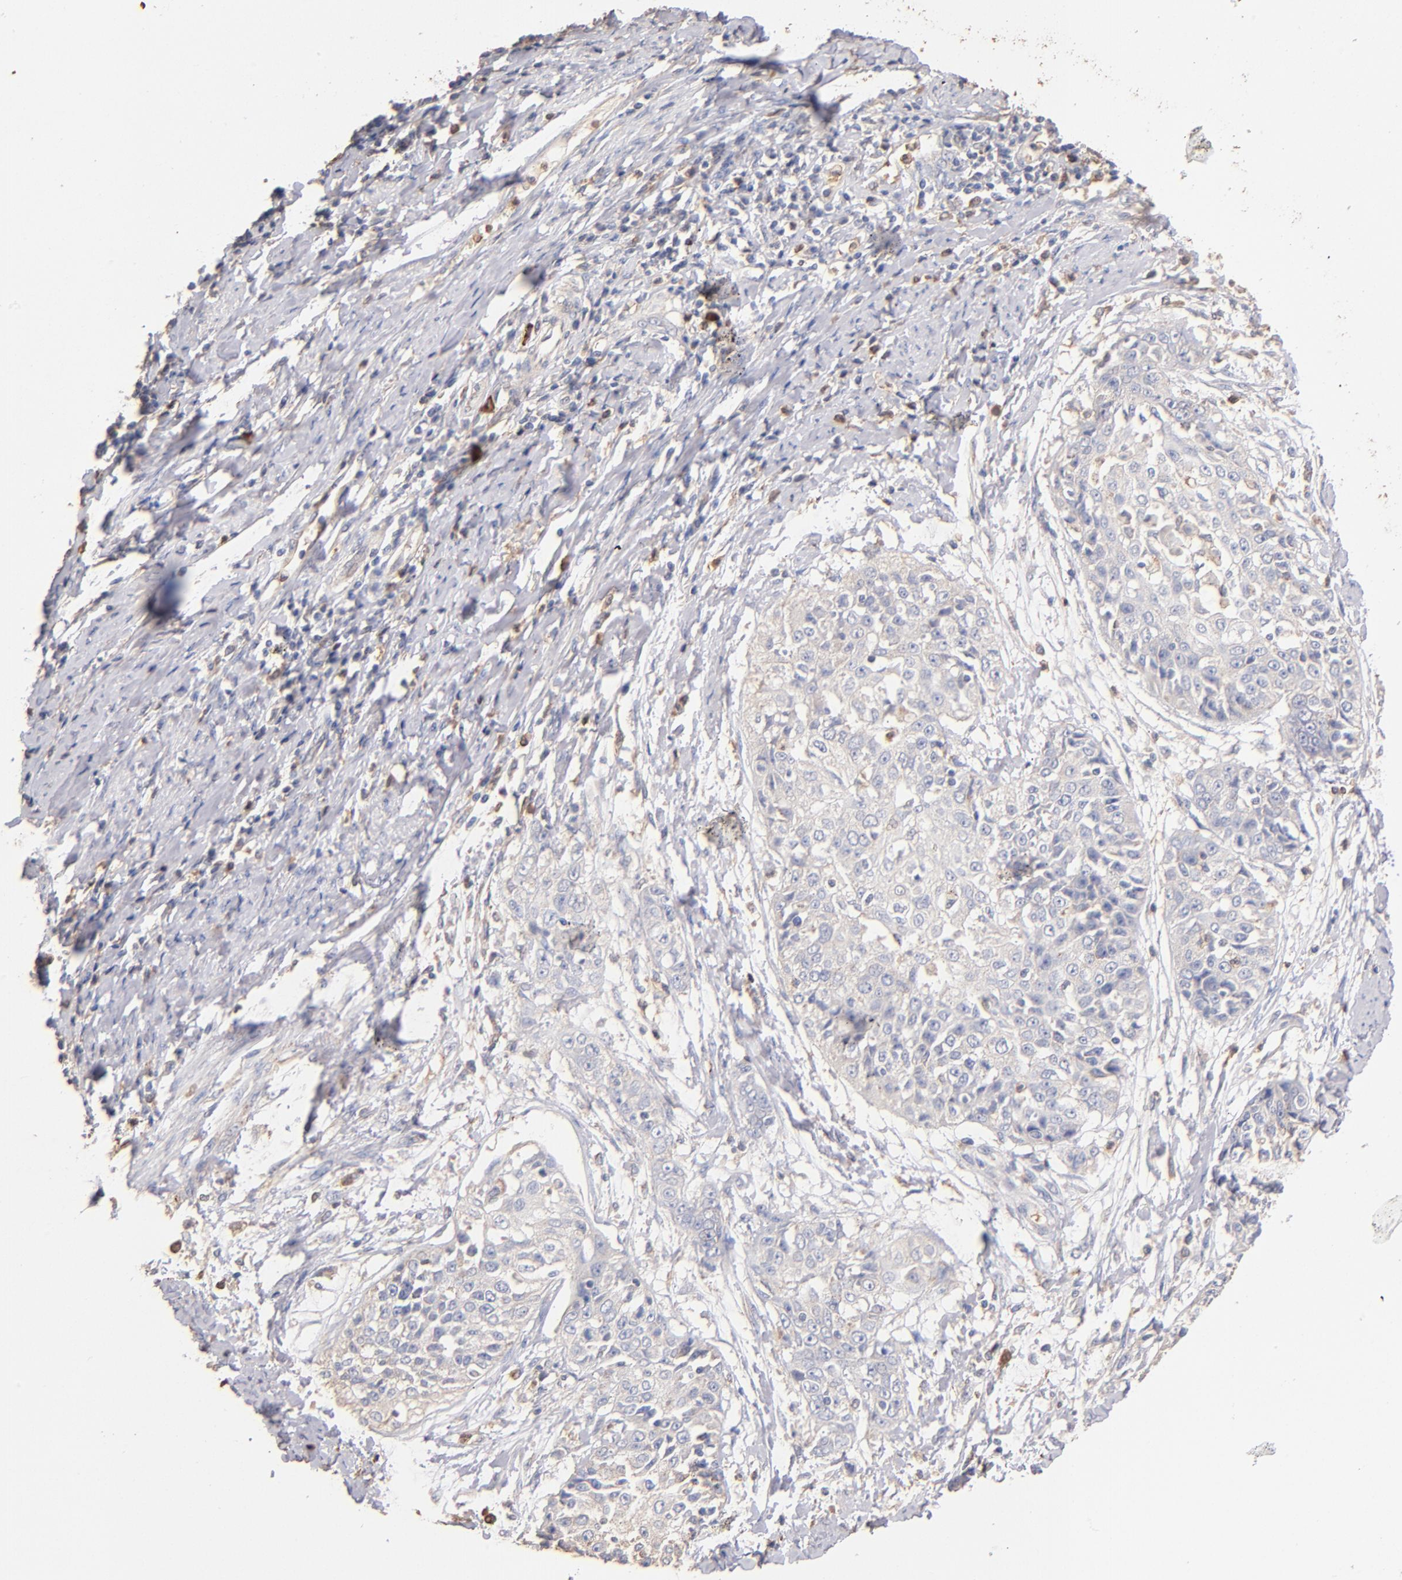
{"staining": {"intensity": "negative", "quantity": "none", "location": "none"}, "tissue": "cervical cancer", "cell_type": "Tumor cells", "image_type": "cancer", "snomed": [{"axis": "morphology", "description": "Squamous cell carcinoma, NOS"}, {"axis": "topography", "description": "Cervix"}], "caption": "This is a image of IHC staining of squamous cell carcinoma (cervical), which shows no positivity in tumor cells. (DAB (3,3'-diaminobenzidine) immunohistochemistry visualized using brightfield microscopy, high magnification).", "gene": "RO60", "patient": {"sex": "female", "age": 64}}